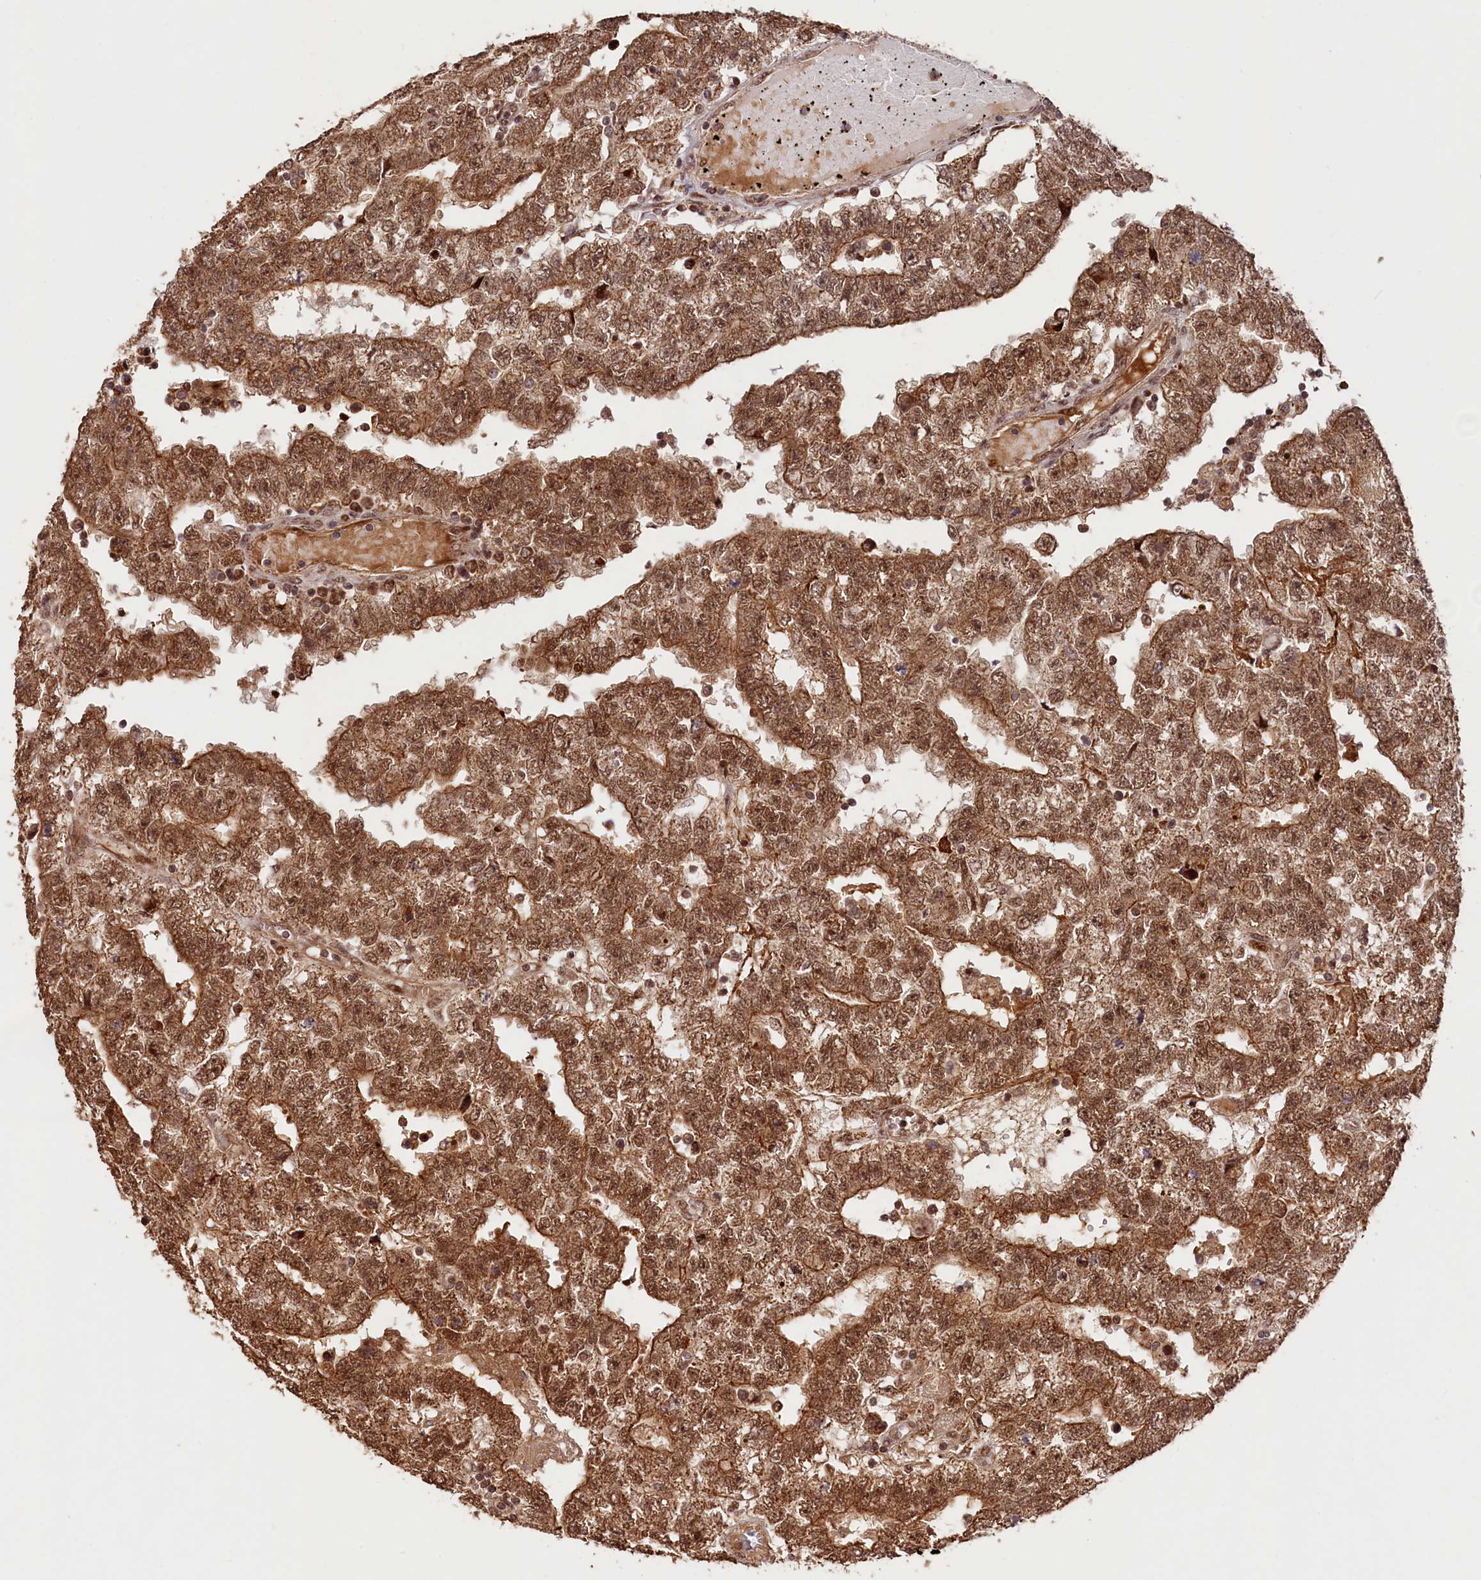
{"staining": {"intensity": "moderate", "quantity": ">75%", "location": "cytoplasmic/membranous,nuclear"}, "tissue": "testis cancer", "cell_type": "Tumor cells", "image_type": "cancer", "snomed": [{"axis": "morphology", "description": "Carcinoma, Embryonal, NOS"}, {"axis": "topography", "description": "Testis"}], "caption": "Immunohistochemistry (DAB) staining of testis embryonal carcinoma demonstrates moderate cytoplasmic/membranous and nuclear protein expression in about >75% of tumor cells. (brown staining indicates protein expression, while blue staining denotes nuclei).", "gene": "SHPRH", "patient": {"sex": "male", "age": 25}}